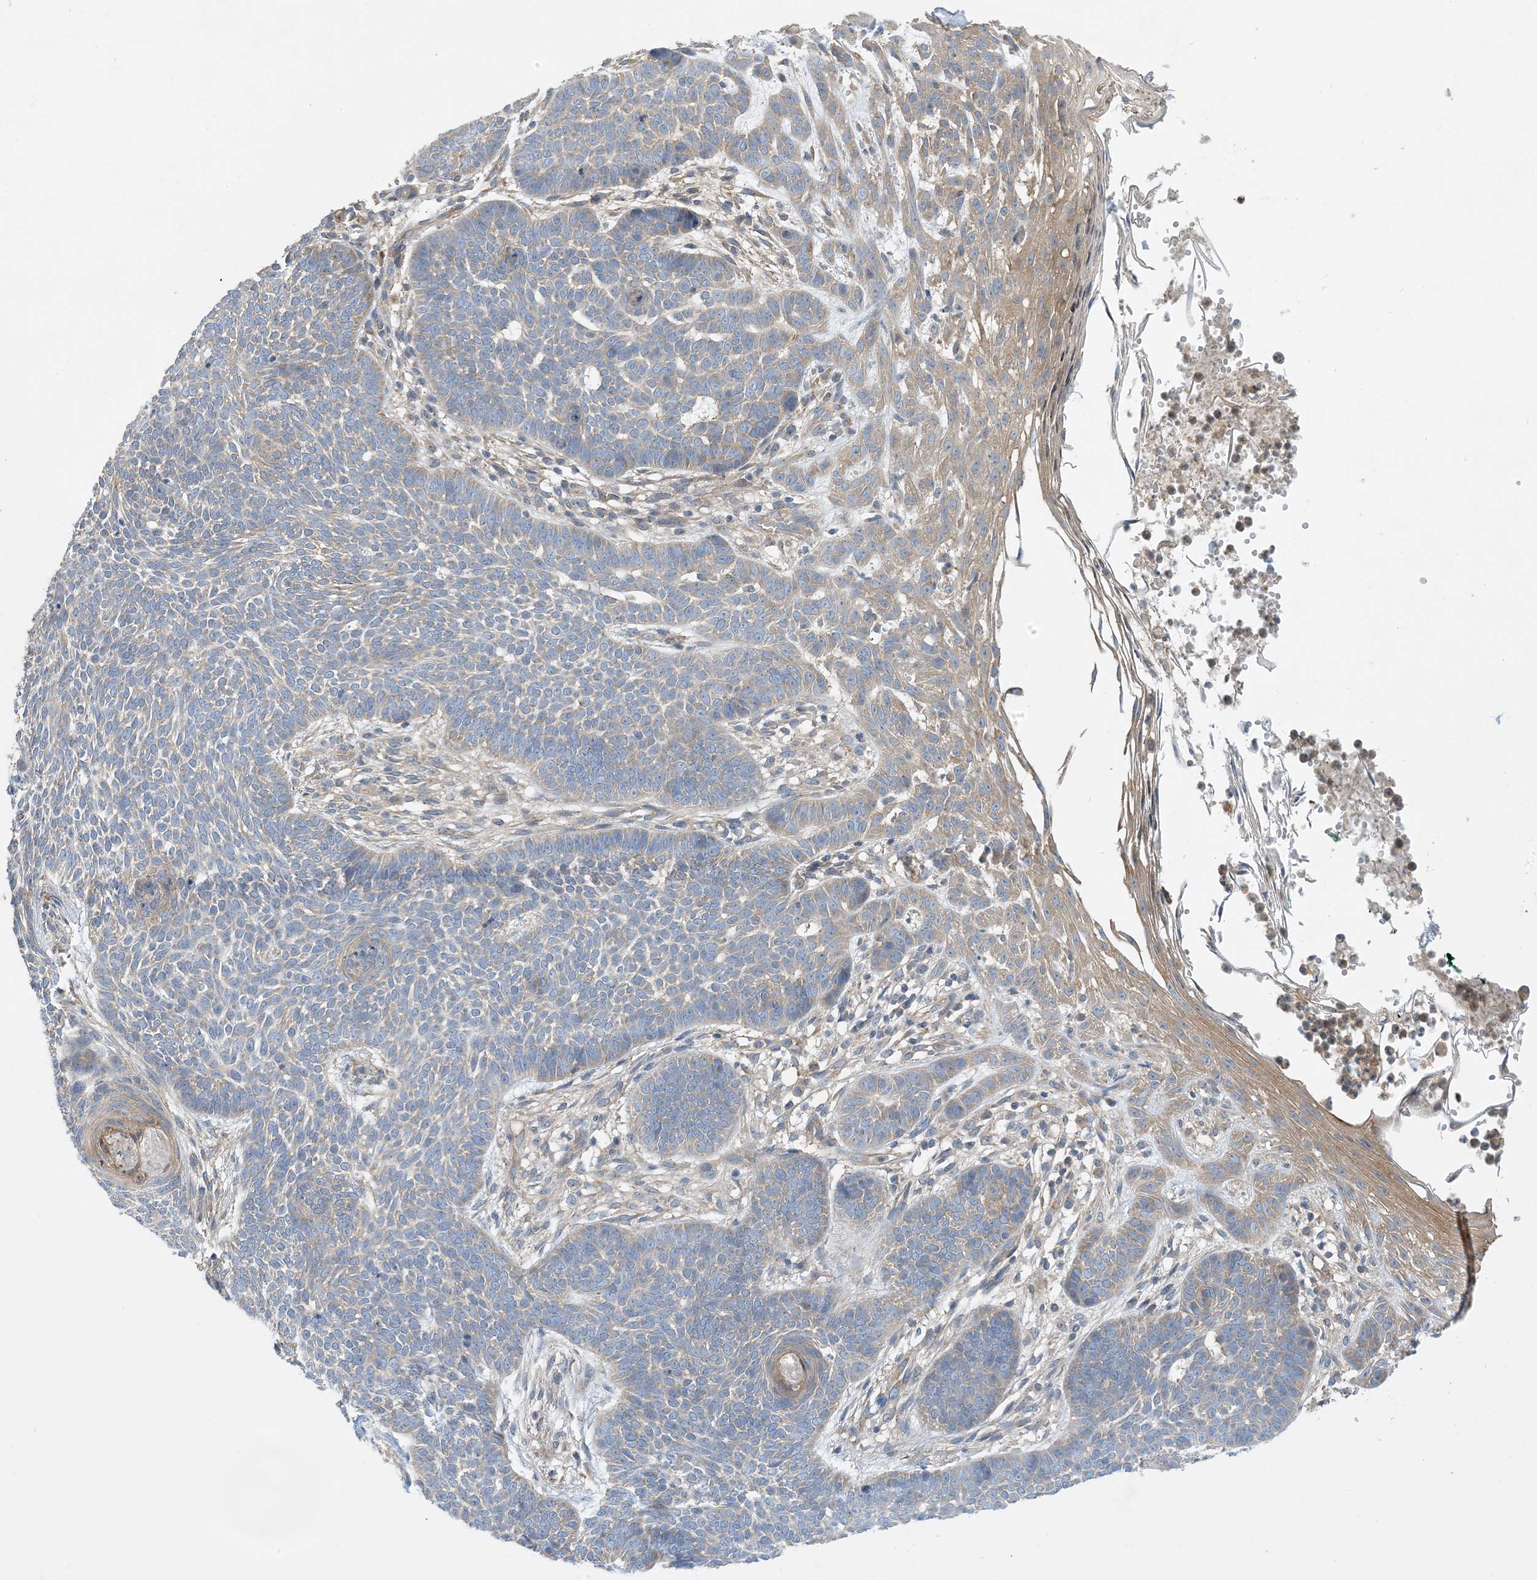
{"staining": {"intensity": "weak", "quantity": "<25%", "location": "cytoplasmic/membranous"}, "tissue": "skin cancer", "cell_type": "Tumor cells", "image_type": "cancer", "snomed": [{"axis": "morphology", "description": "Normal tissue, NOS"}, {"axis": "morphology", "description": "Basal cell carcinoma"}, {"axis": "topography", "description": "Skin"}], "caption": "An immunohistochemistry histopathology image of skin basal cell carcinoma is shown. There is no staining in tumor cells of skin basal cell carcinoma.", "gene": "SIDT1", "patient": {"sex": "male", "age": 64}}